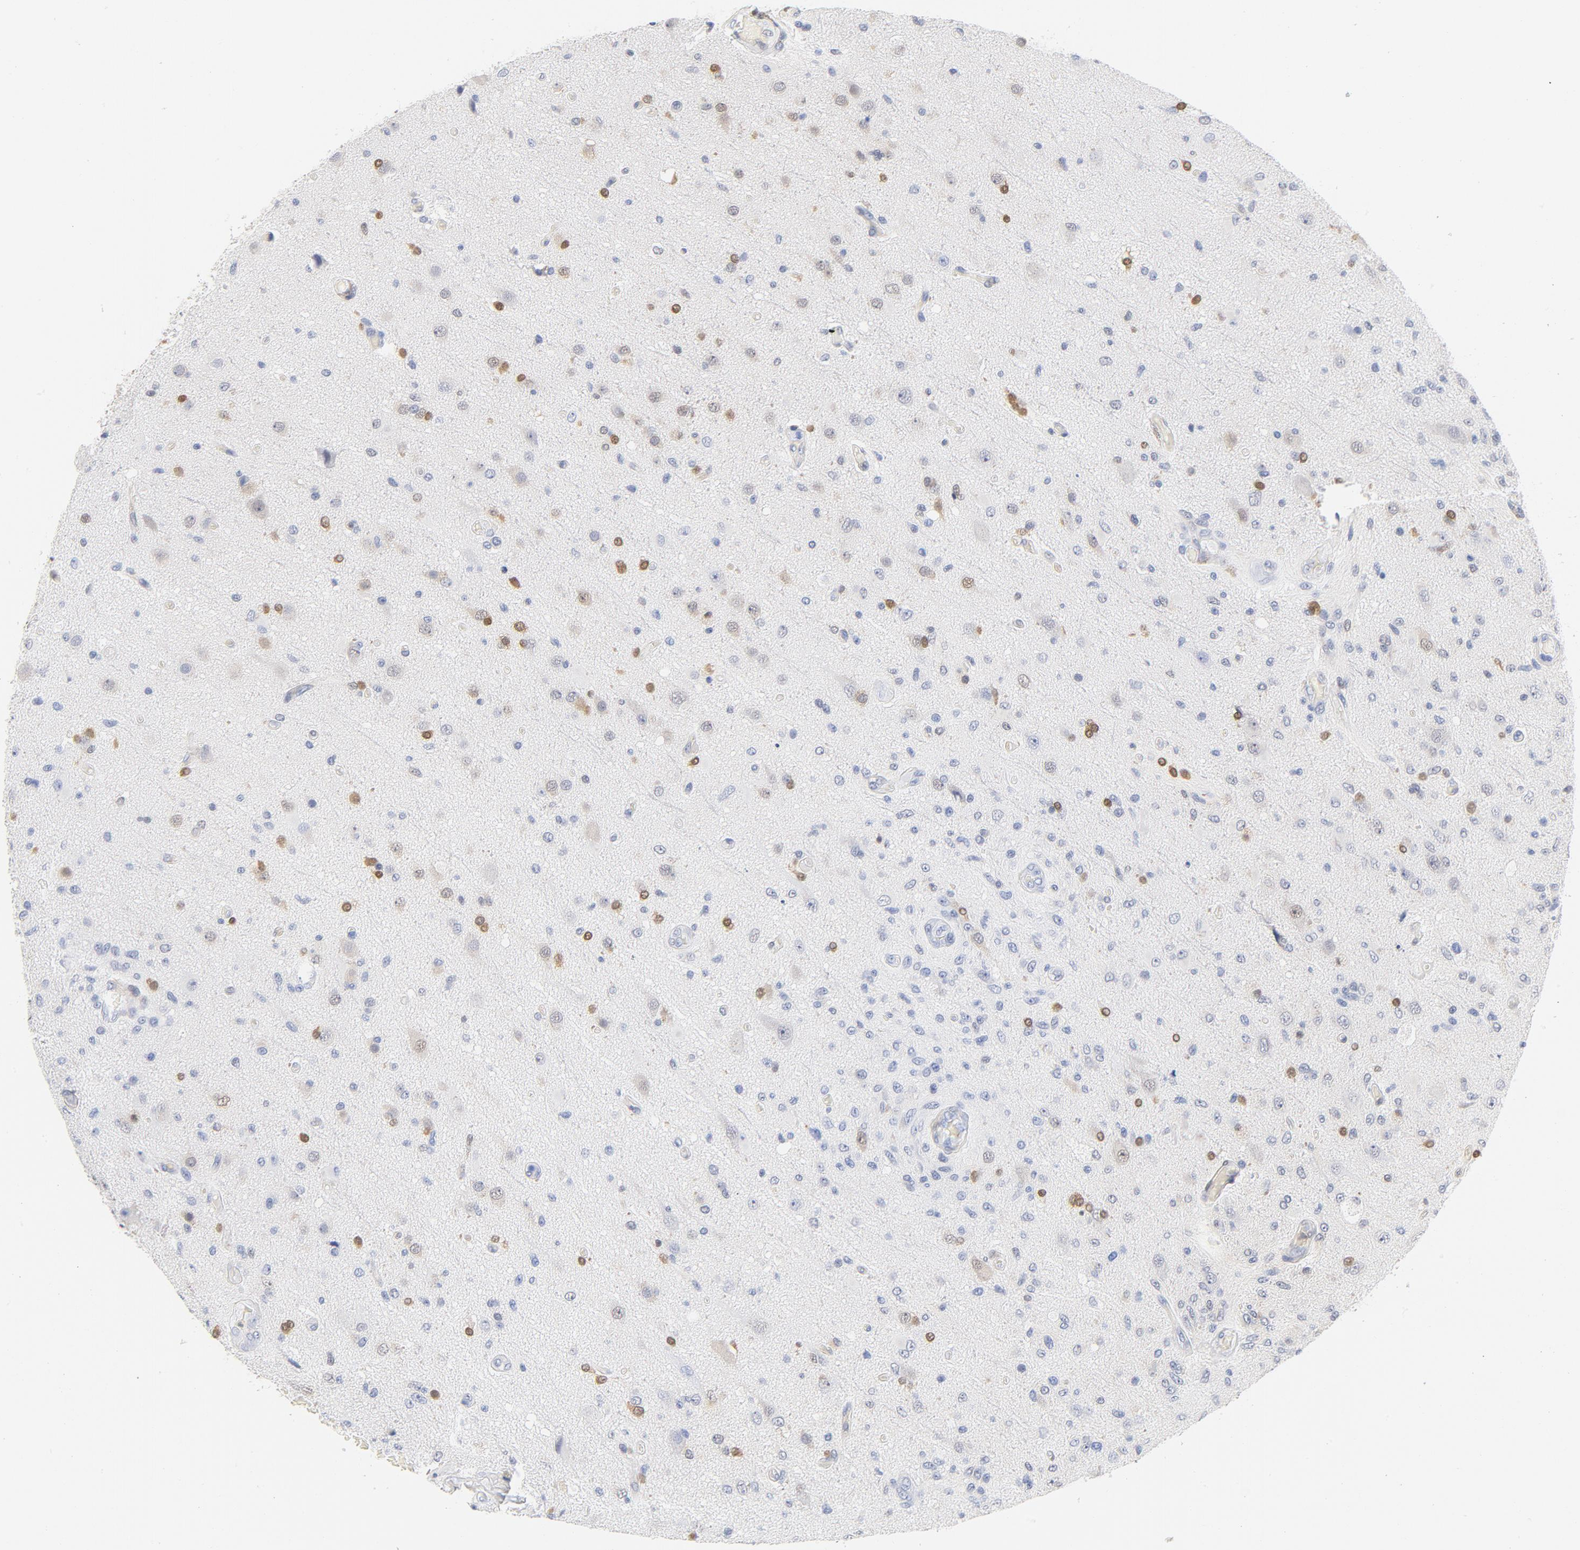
{"staining": {"intensity": "weak", "quantity": "25%-75%", "location": "cytoplasmic/membranous,nuclear"}, "tissue": "glioma", "cell_type": "Tumor cells", "image_type": "cancer", "snomed": [{"axis": "morphology", "description": "Normal tissue, NOS"}, {"axis": "morphology", "description": "Glioma, malignant, High grade"}, {"axis": "topography", "description": "Cerebral cortex"}], "caption": "Protein expression analysis of human glioma reveals weak cytoplasmic/membranous and nuclear staining in approximately 25%-75% of tumor cells. The protein is shown in brown color, while the nuclei are stained blue.", "gene": "CDKN1B", "patient": {"sex": "male", "age": 77}}